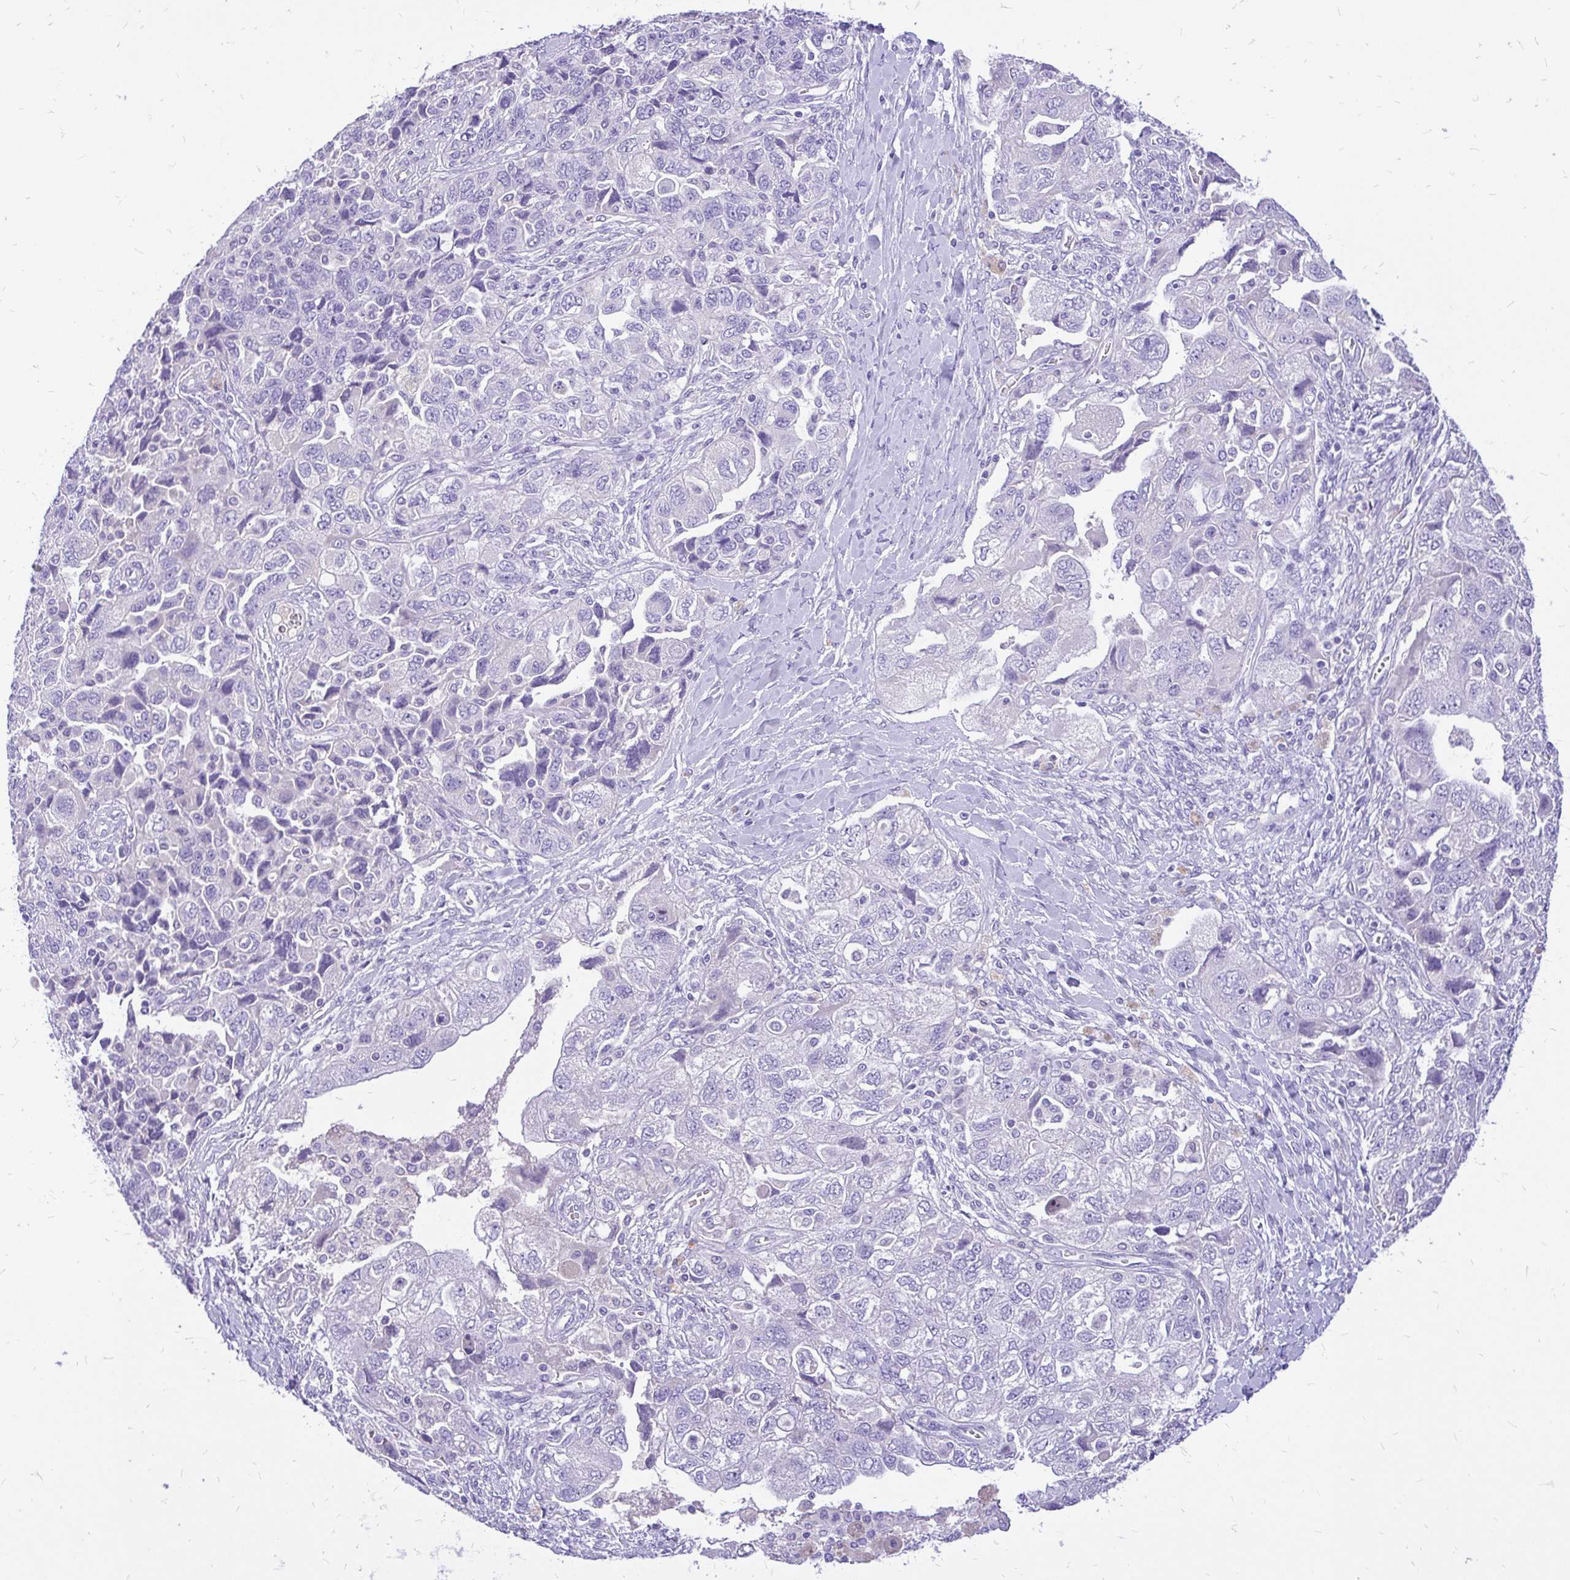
{"staining": {"intensity": "negative", "quantity": "none", "location": "none"}, "tissue": "ovarian cancer", "cell_type": "Tumor cells", "image_type": "cancer", "snomed": [{"axis": "morphology", "description": "Carcinoma, NOS"}, {"axis": "morphology", "description": "Cystadenocarcinoma, serous, NOS"}, {"axis": "topography", "description": "Ovary"}], "caption": "DAB (3,3'-diaminobenzidine) immunohistochemical staining of human ovarian cancer (serous cystadenocarcinoma) demonstrates no significant expression in tumor cells.", "gene": "MAP1LC3A", "patient": {"sex": "female", "age": 69}}